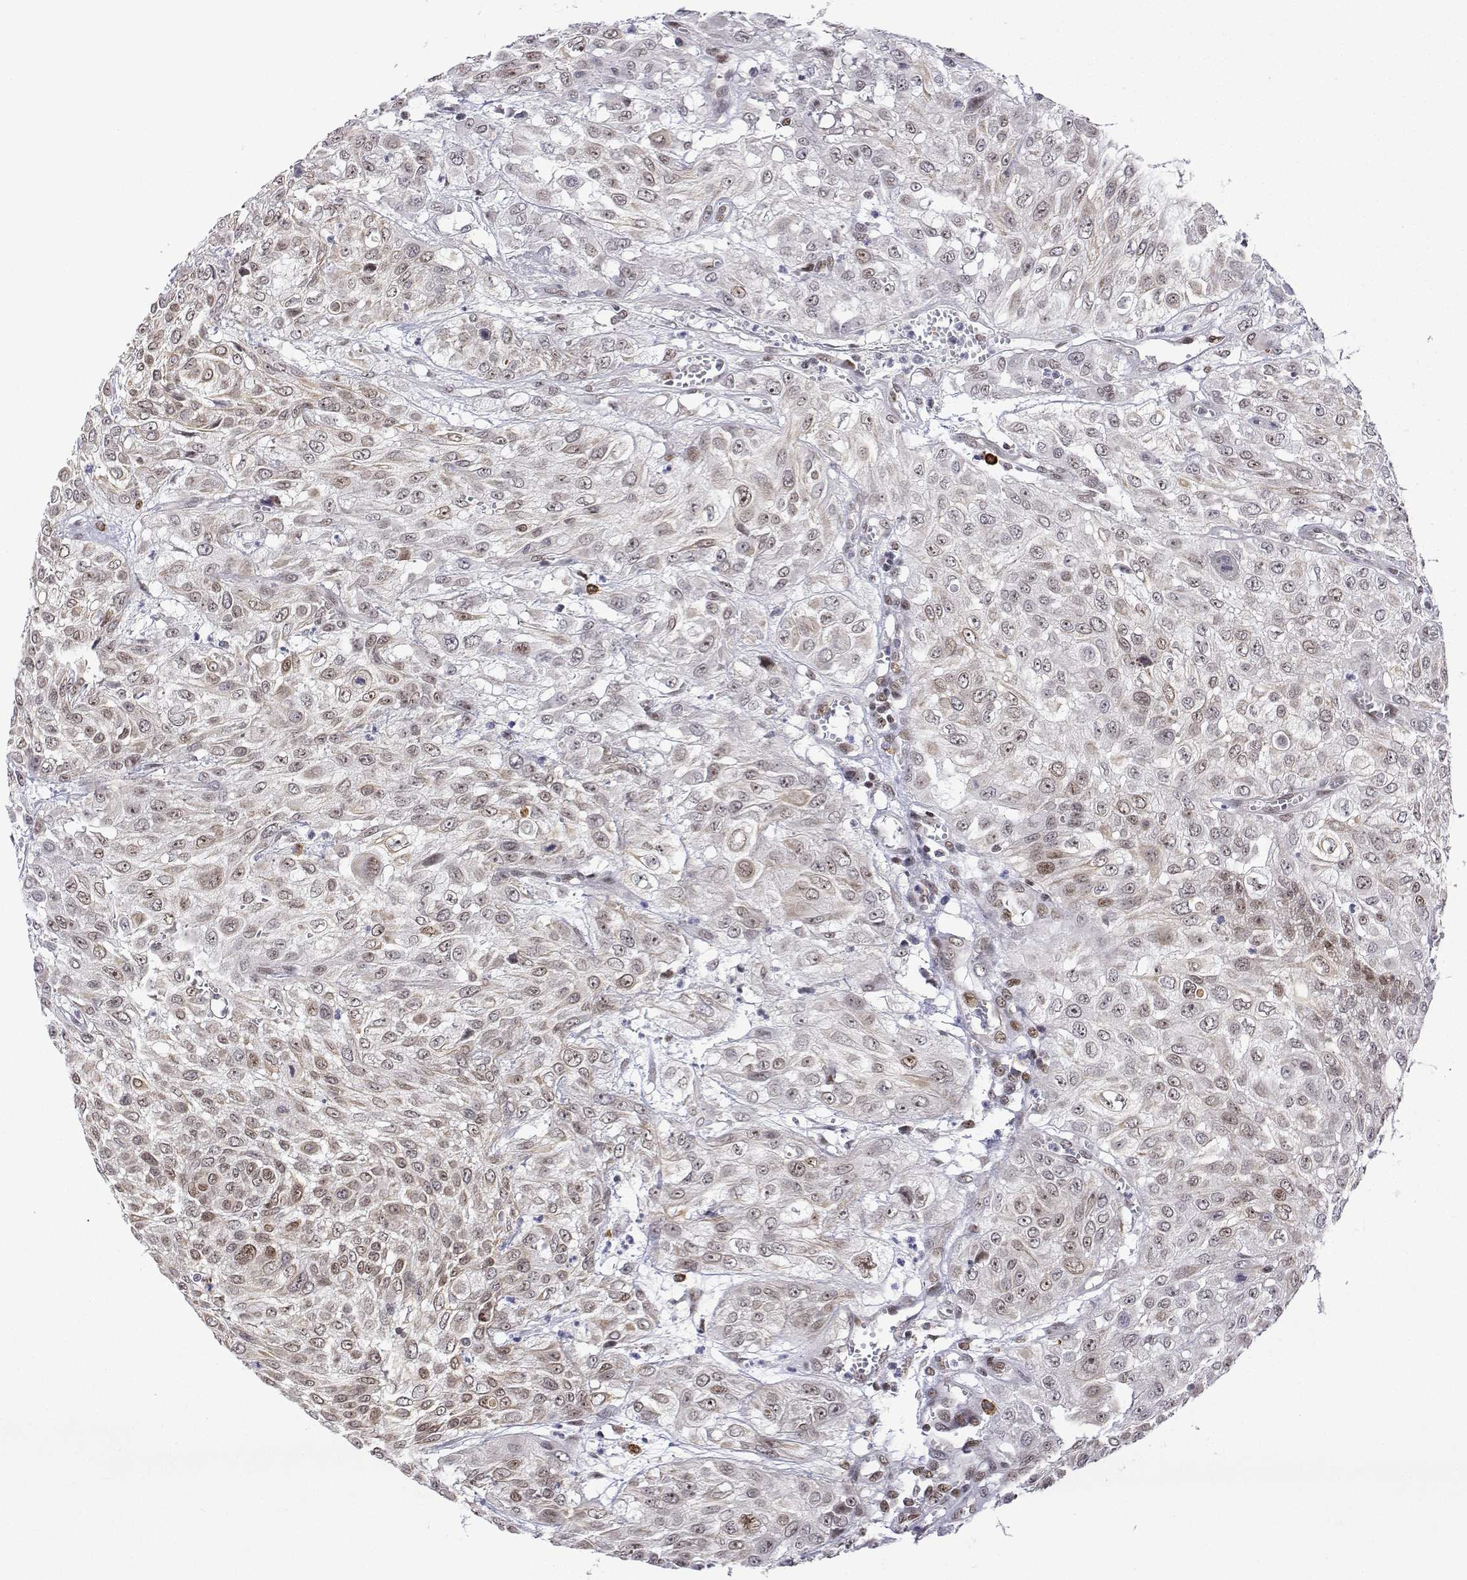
{"staining": {"intensity": "moderate", "quantity": "25%-75%", "location": "nuclear"}, "tissue": "urothelial cancer", "cell_type": "Tumor cells", "image_type": "cancer", "snomed": [{"axis": "morphology", "description": "Urothelial carcinoma, High grade"}, {"axis": "topography", "description": "Urinary bladder"}], "caption": "The micrograph reveals a brown stain indicating the presence of a protein in the nuclear of tumor cells in high-grade urothelial carcinoma. Nuclei are stained in blue.", "gene": "XPC", "patient": {"sex": "male", "age": 57}}